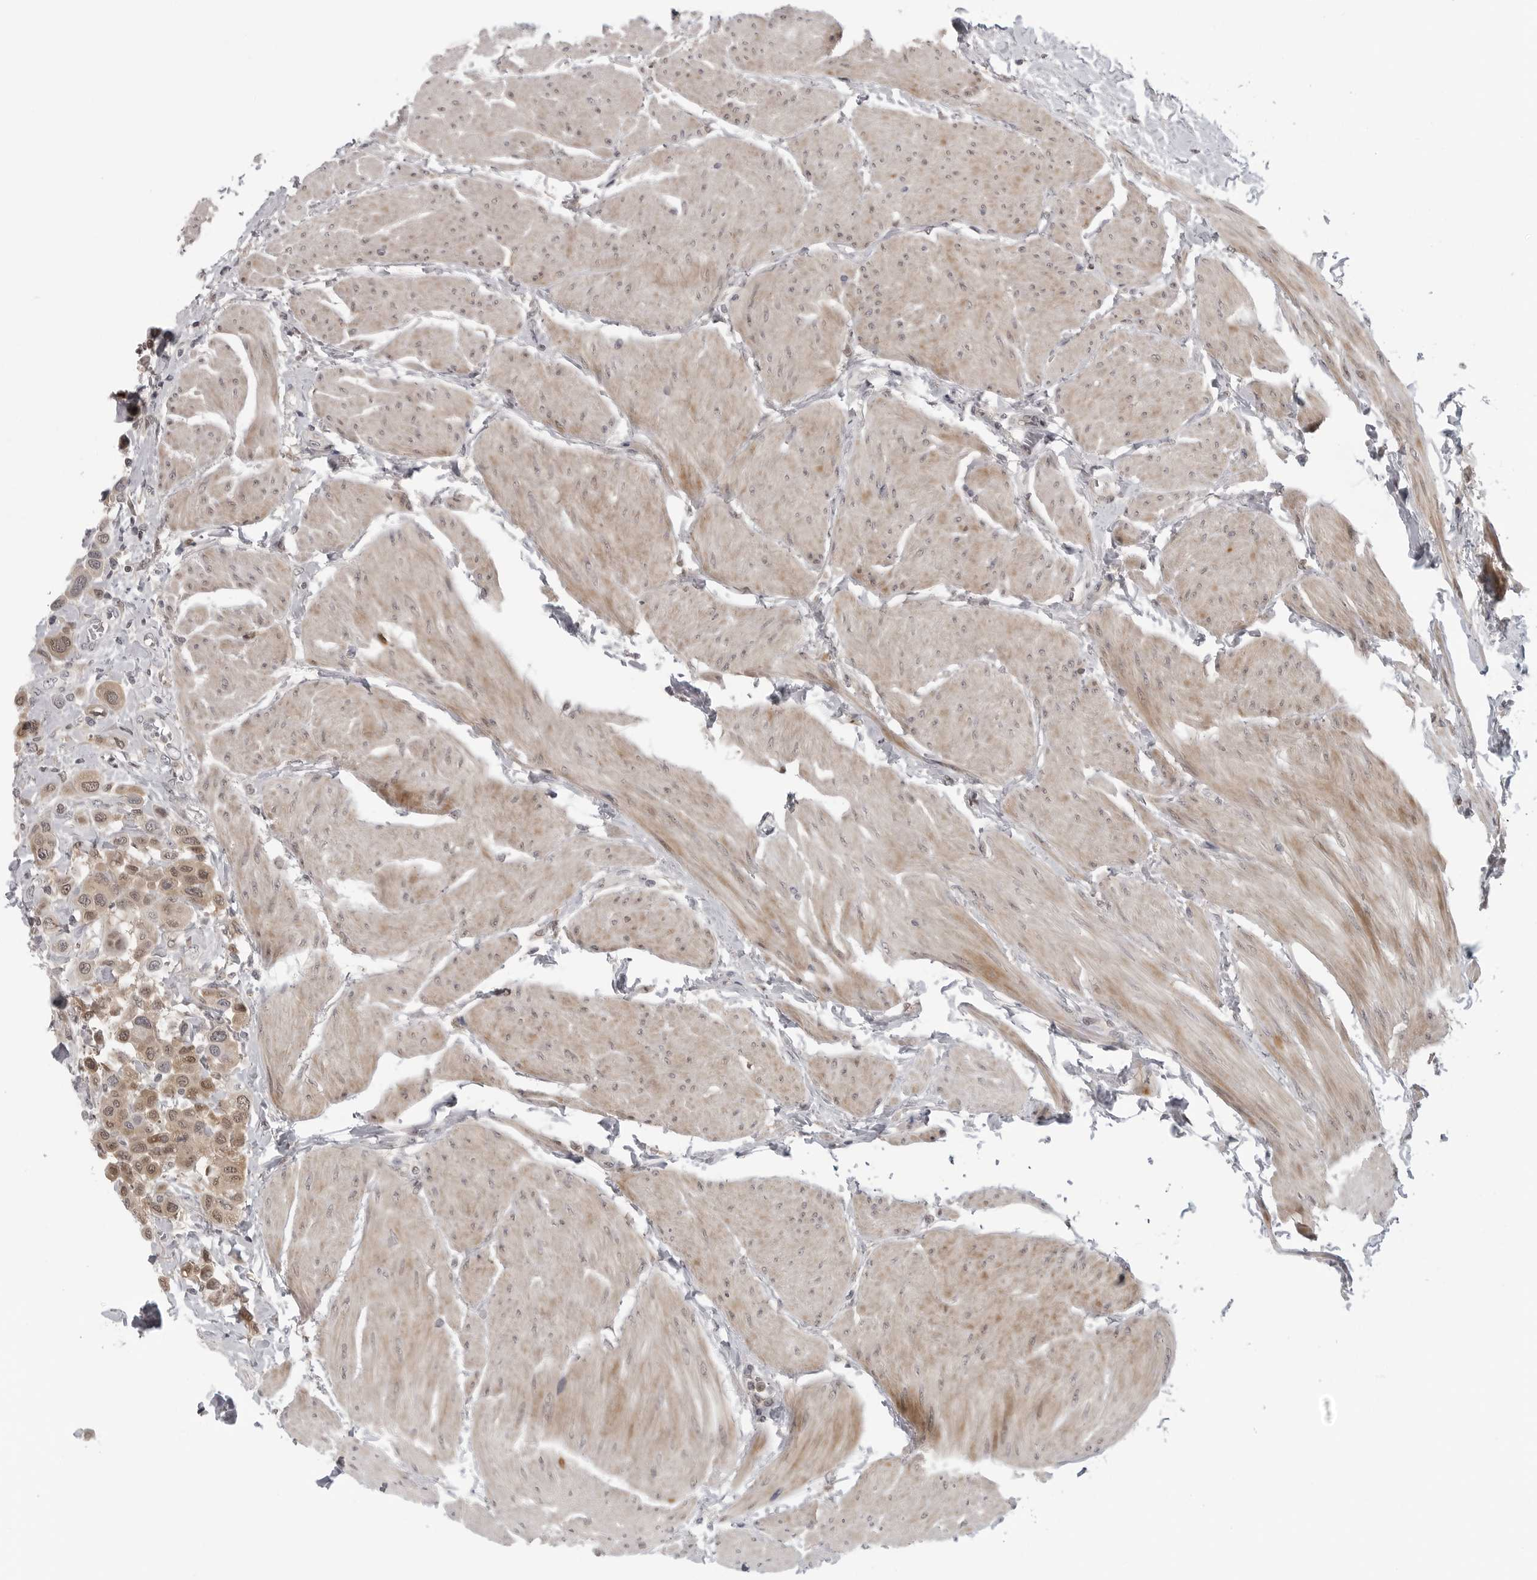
{"staining": {"intensity": "weak", "quantity": "25%-75%", "location": "cytoplasmic/membranous,nuclear"}, "tissue": "urothelial cancer", "cell_type": "Tumor cells", "image_type": "cancer", "snomed": [{"axis": "morphology", "description": "Urothelial carcinoma, High grade"}, {"axis": "topography", "description": "Urinary bladder"}], "caption": "IHC (DAB (3,3'-diaminobenzidine)) staining of high-grade urothelial carcinoma reveals weak cytoplasmic/membranous and nuclear protein expression in approximately 25%-75% of tumor cells.", "gene": "CTIF", "patient": {"sex": "male", "age": 50}}